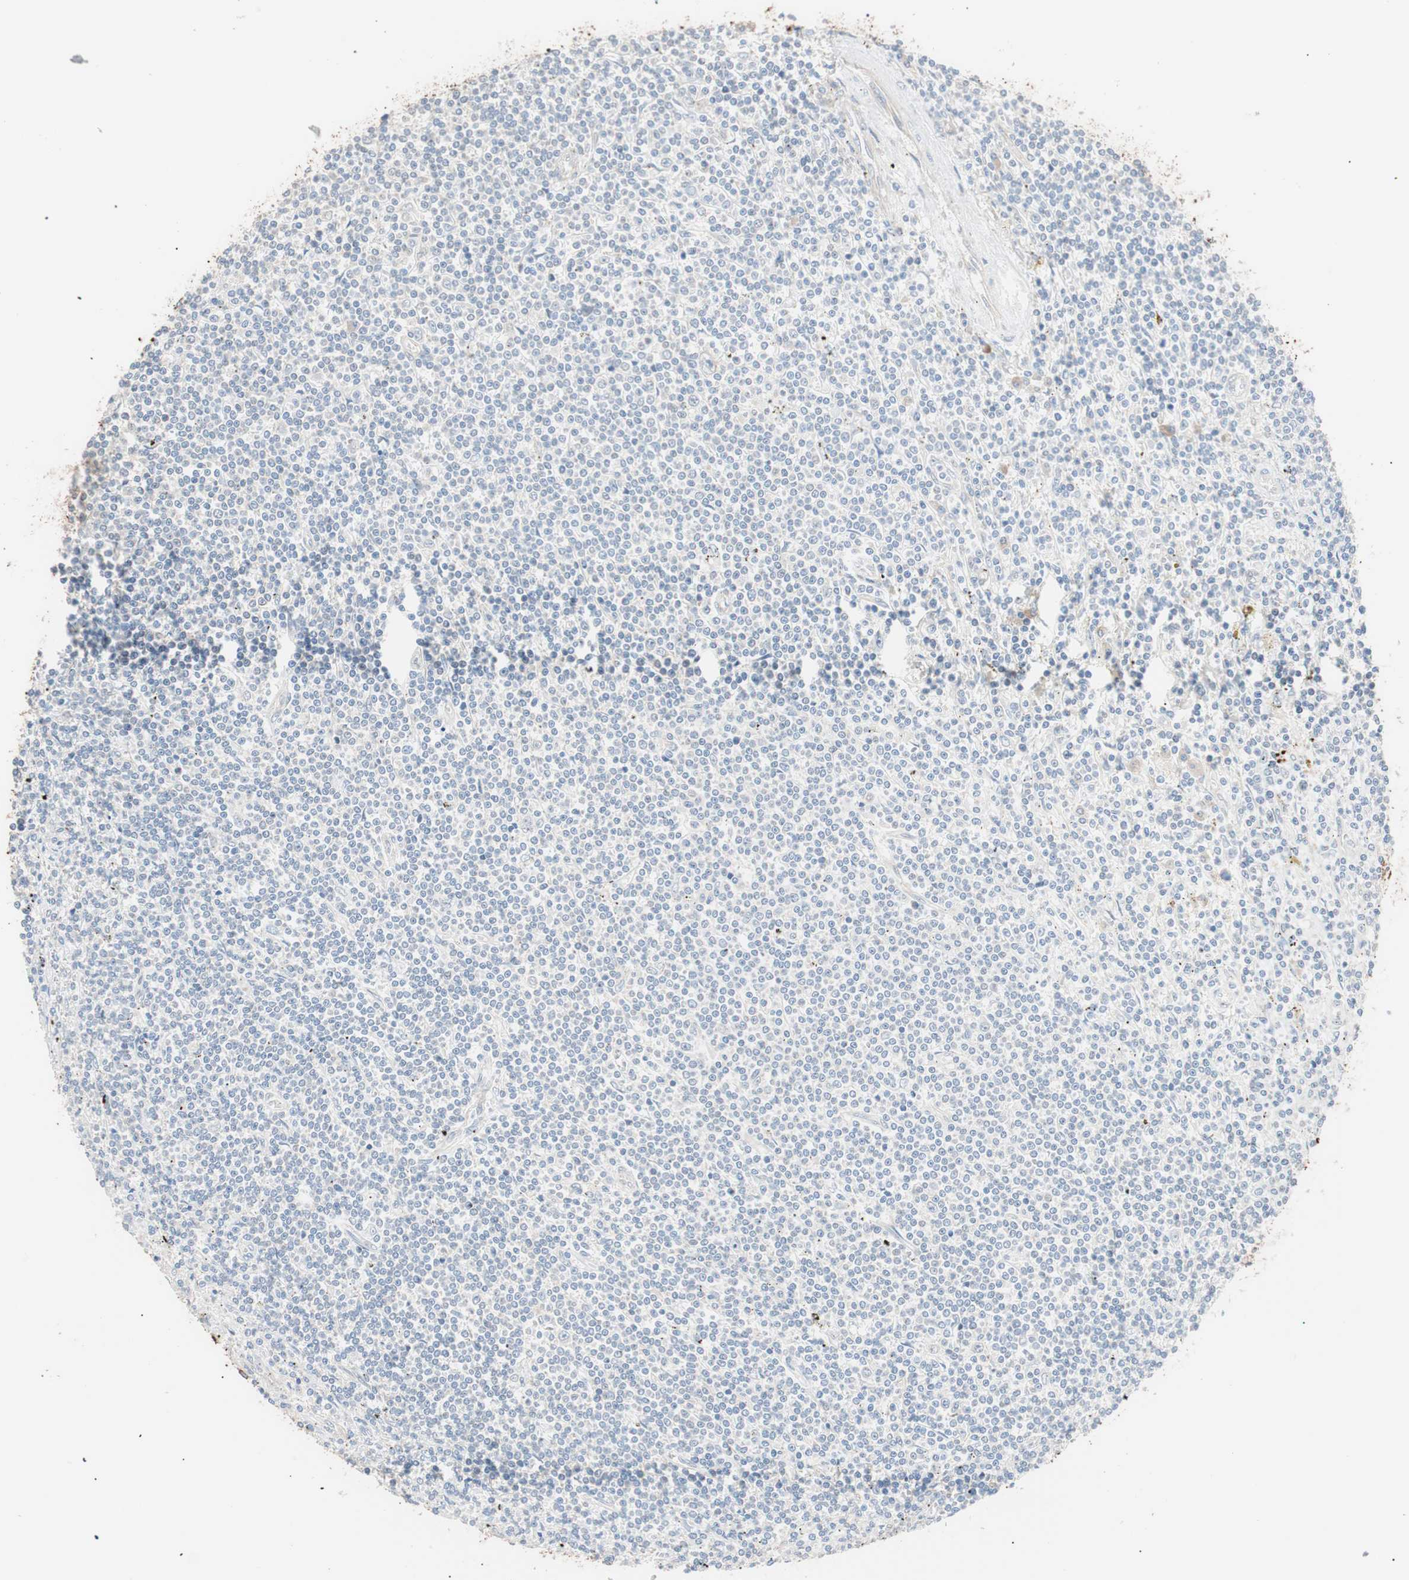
{"staining": {"intensity": "negative", "quantity": "none", "location": "none"}, "tissue": "lymphoma", "cell_type": "Tumor cells", "image_type": "cancer", "snomed": [{"axis": "morphology", "description": "Malignant lymphoma, non-Hodgkin's type, Low grade"}, {"axis": "topography", "description": "Spleen"}], "caption": "The histopathology image shows no staining of tumor cells in low-grade malignant lymphoma, non-Hodgkin's type. The staining is performed using DAB (3,3'-diaminobenzidine) brown chromogen with nuclei counter-stained in using hematoxylin.", "gene": "SMG1", "patient": {"sex": "male", "age": 76}}